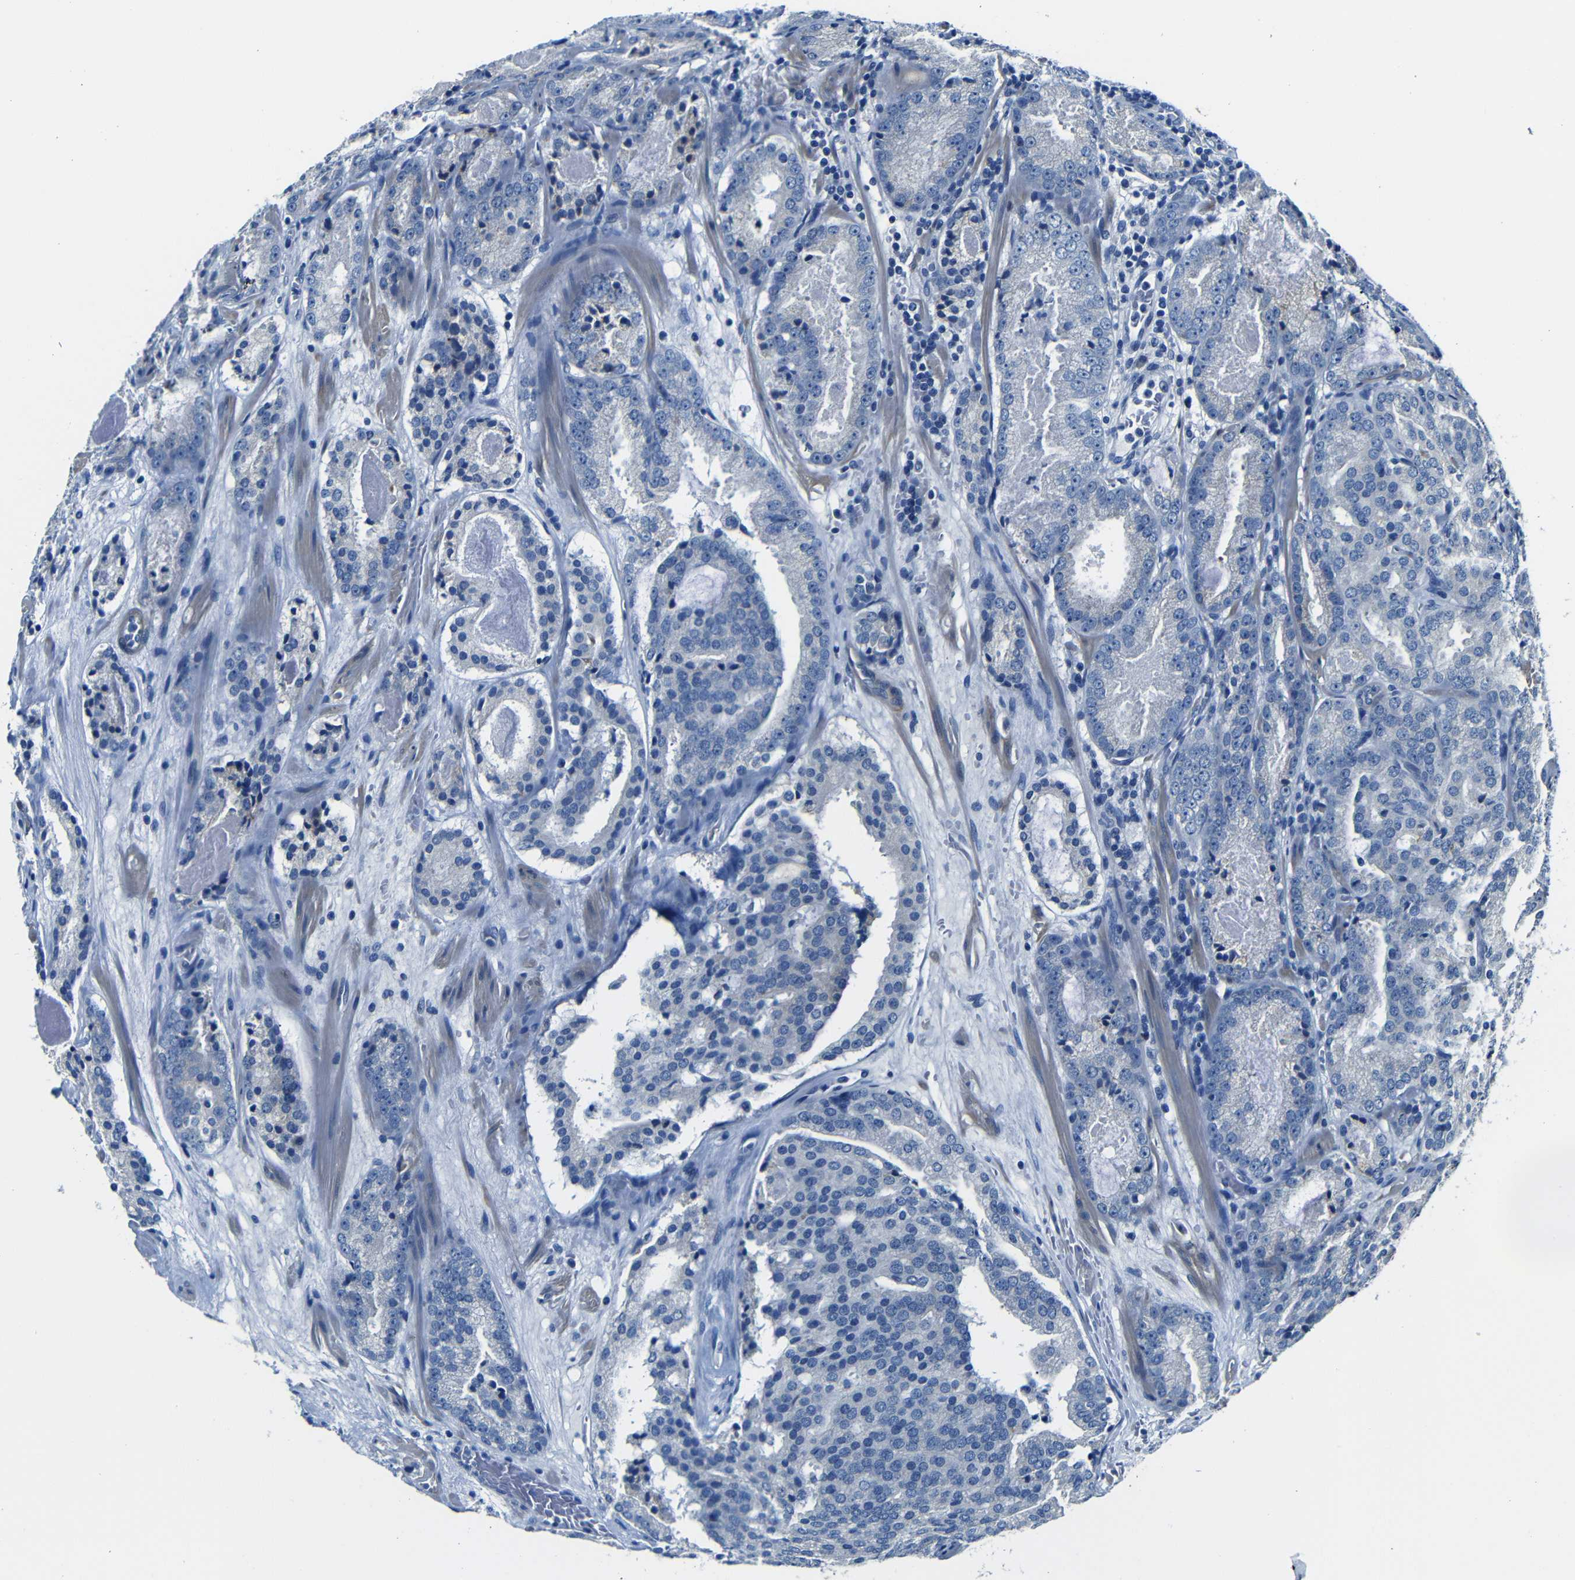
{"staining": {"intensity": "negative", "quantity": "none", "location": "none"}, "tissue": "prostate cancer", "cell_type": "Tumor cells", "image_type": "cancer", "snomed": [{"axis": "morphology", "description": "Adenocarcinoma, Low grade"}, {"axis": "topography", "description": "Prostate"}], "caption": "Immunohistochemical staining of human prostate cancer (low-grade adenocarcinoma) shows no significant expression in tumor cells. Nuclei are stained in blue.", "gene": "TNFAIP1", "patient": {"sex": "male", "age": 69}}